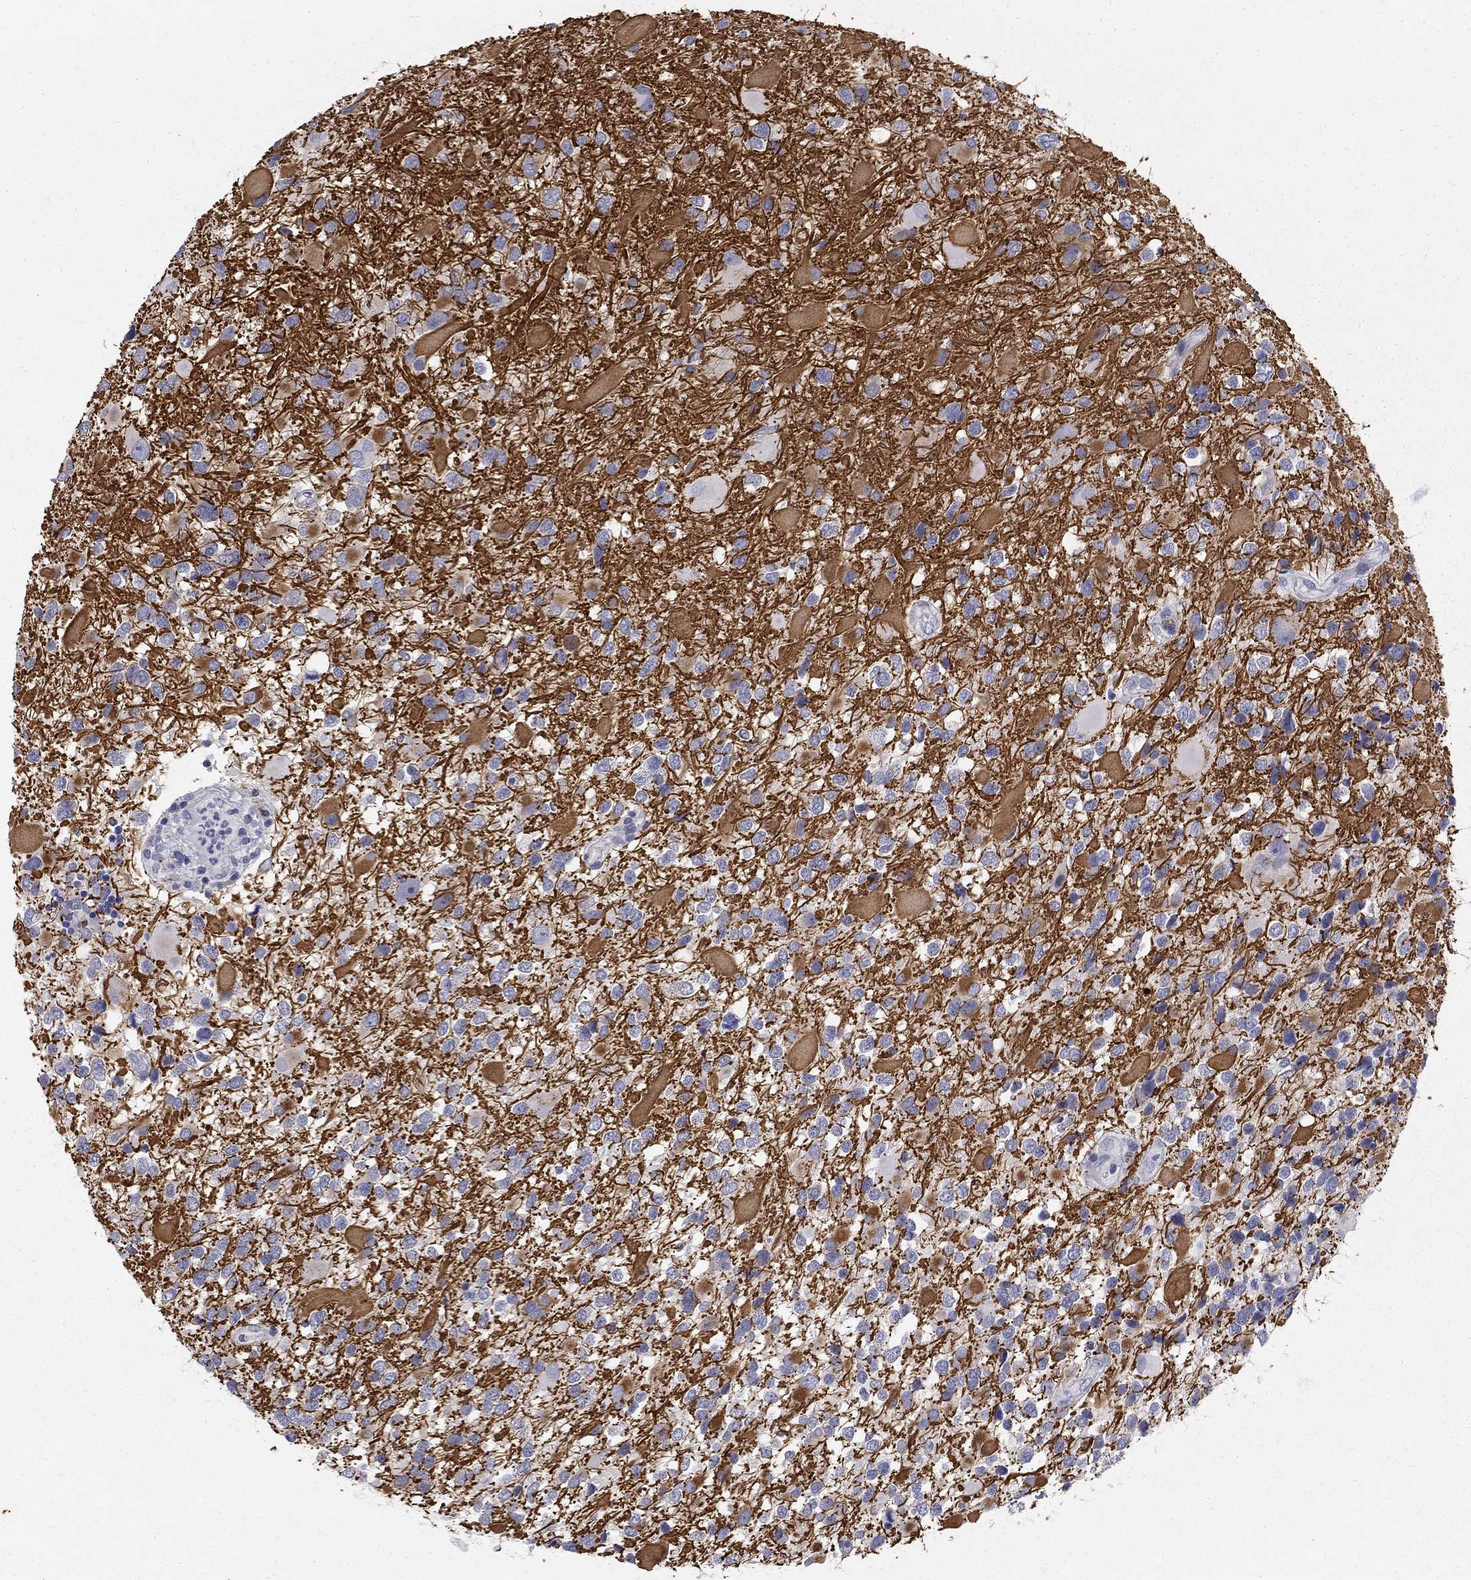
{"staining": {"intensity": "strong", "quantity": "<25%", "location": "cytoplasmic/membranous"}, "tissue": "glioma", "cell_type": "Tumor cells", "image_type": "cancer", "snomed": [{"axis": "morphology", "description": "Glioma, malignant, Low grade"}, {"axis": "topography", "description": "Brain"}], "caption": "A micrograph showing strong cytoplasmic/membranous staining in approximately <25% of tumor cells in glioma, as visualized by brown immunohistochemical staining.", "gene": "CLIC6", "patient": {"sex": "female", "age": 32}}